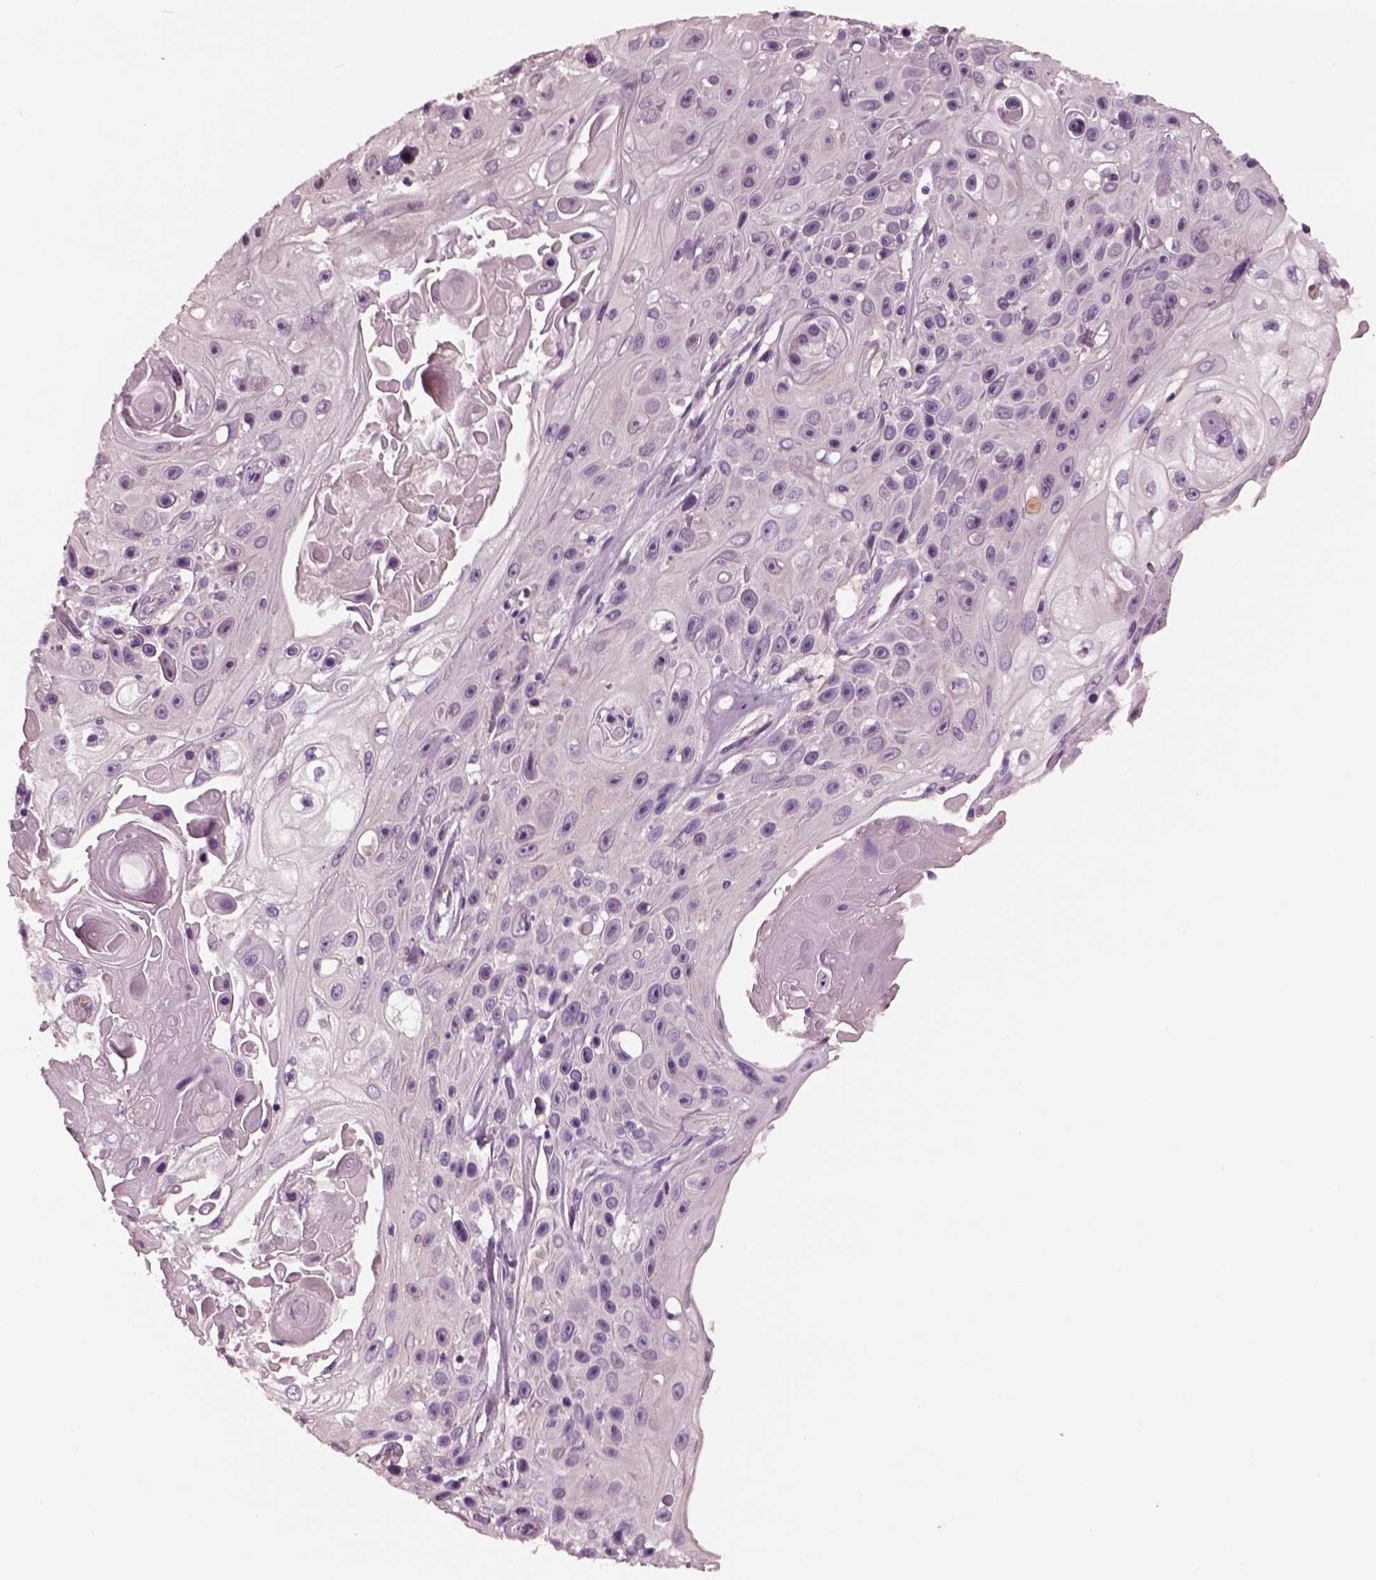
{"staining": {"intensity": "negative", "quantity": "none", "location": "none"}, "tissue": "skin cancer", "cell_type": "Tumor cells", "image_type": "cancer", "snomed": [{"axis": "morphology", "description": "Squamous cell carcinoma, NOS"}, {"axis": "topography", "description": "Skin"}], "caption": "This photomicrograph is of skin squamous cell carcinoma stained with immunohistochemistry to label a protein in brown with the nuclei are counter-stained blue. There is no positivity in tumor cells. (DAB immunohistochemistry visualized using brightfield microscopy, high magnification).", "gene": "ELSPBP1", "patient": {"sex": "male", "age": 82}}